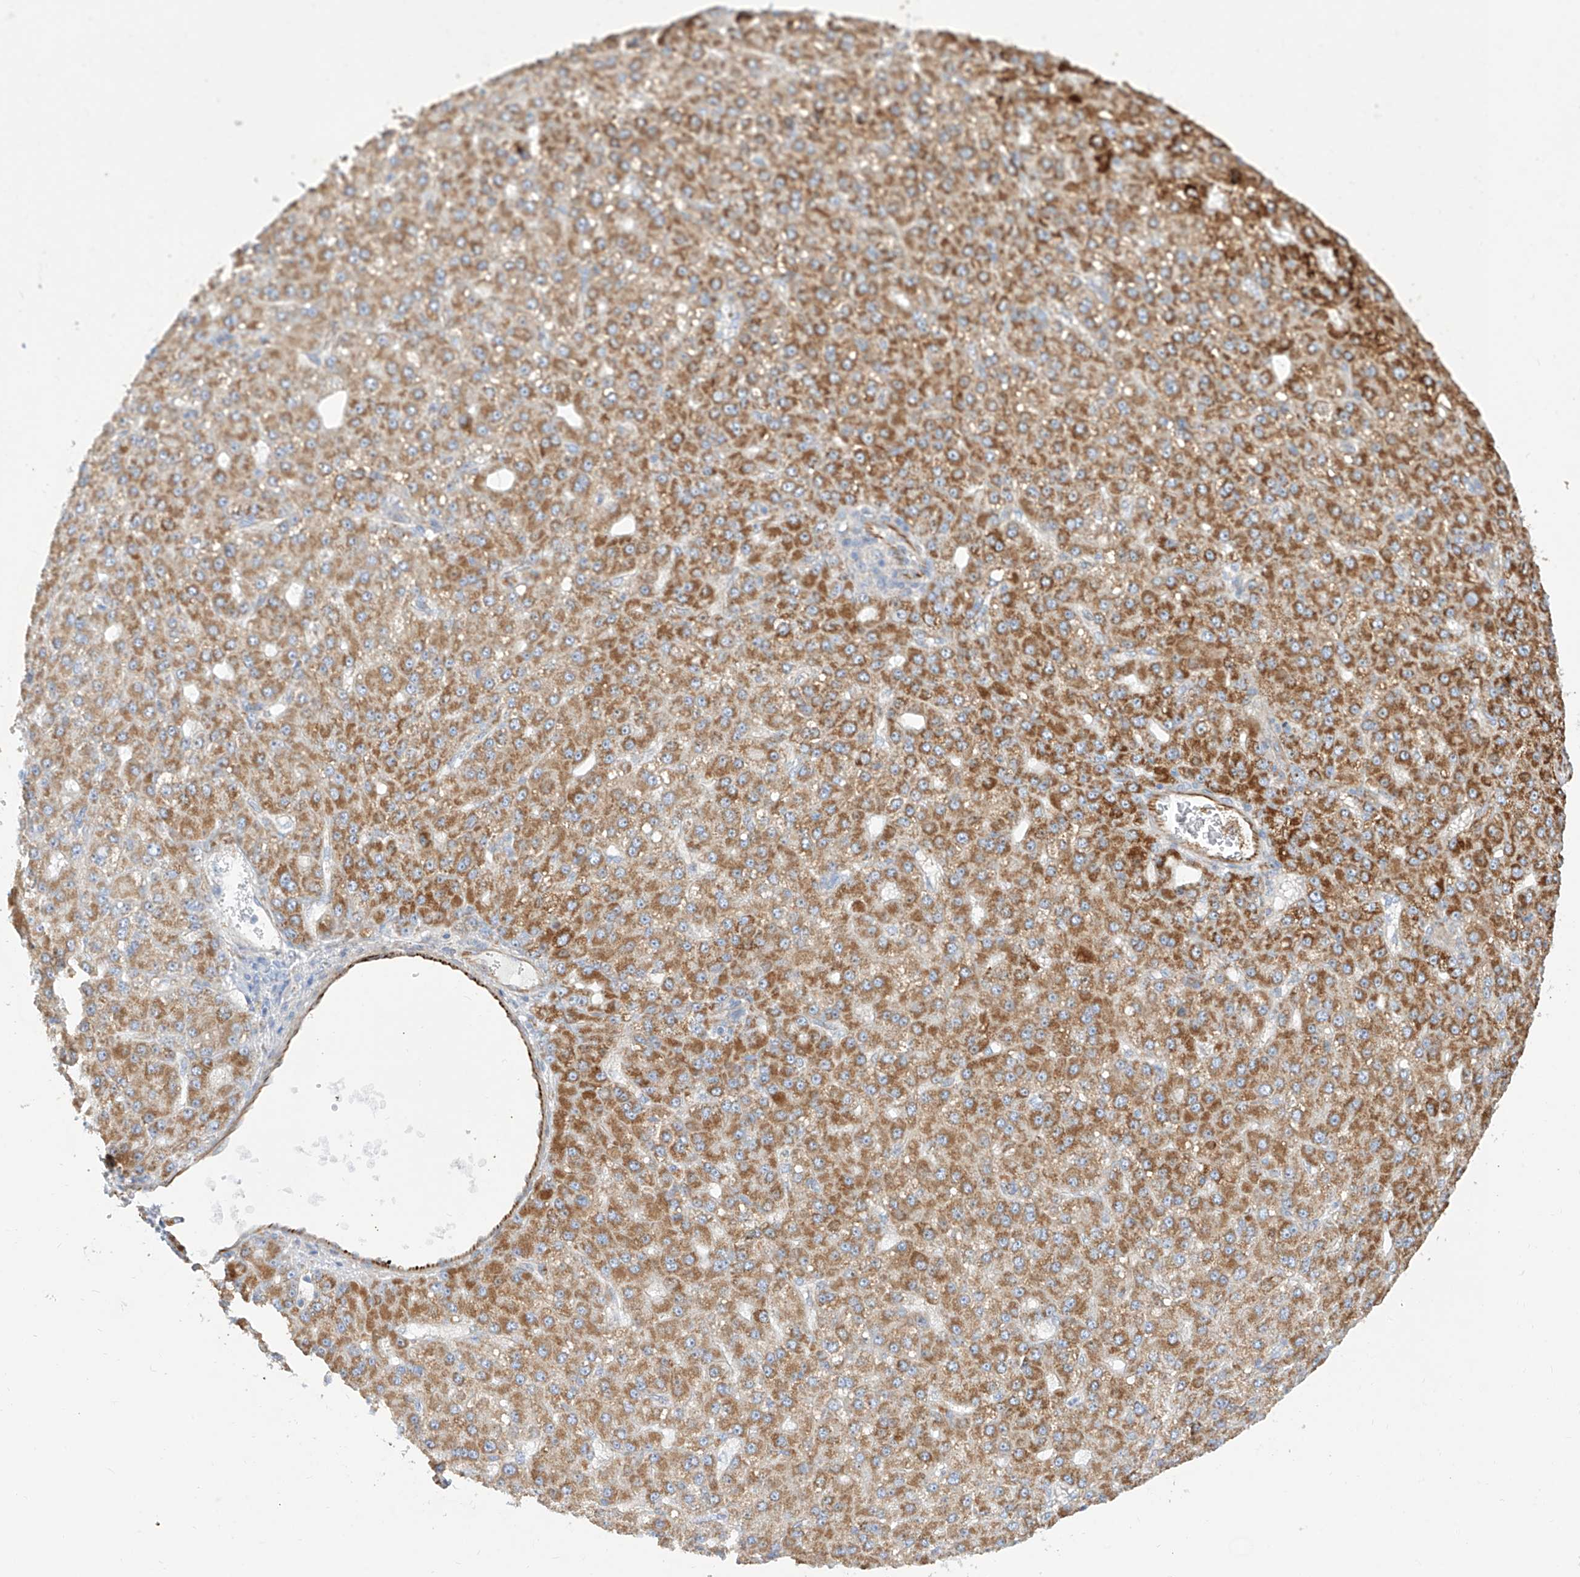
{"staining": {"intensity": "moderate", "quantity": ">75%", "location": "cytoplasmic/membranous"}, "tissue": "liver cancer", "cell_type": "Tumor cells", "image_type": "cancer", "snomed": [{"axis": "morphology", "description": "Carcinoma, Hepatocellular, NOS"}, {"axis": "topography", "description": "Liver"}], "caption": "Liver cancer (hepatocellular carcinoma) stained with IHC displays moderate cytoplasmic/membranous positivity in approximately >75% of tumor cells.", "gene": "CST9", "patient": {"sex": "male", "age": 67}}